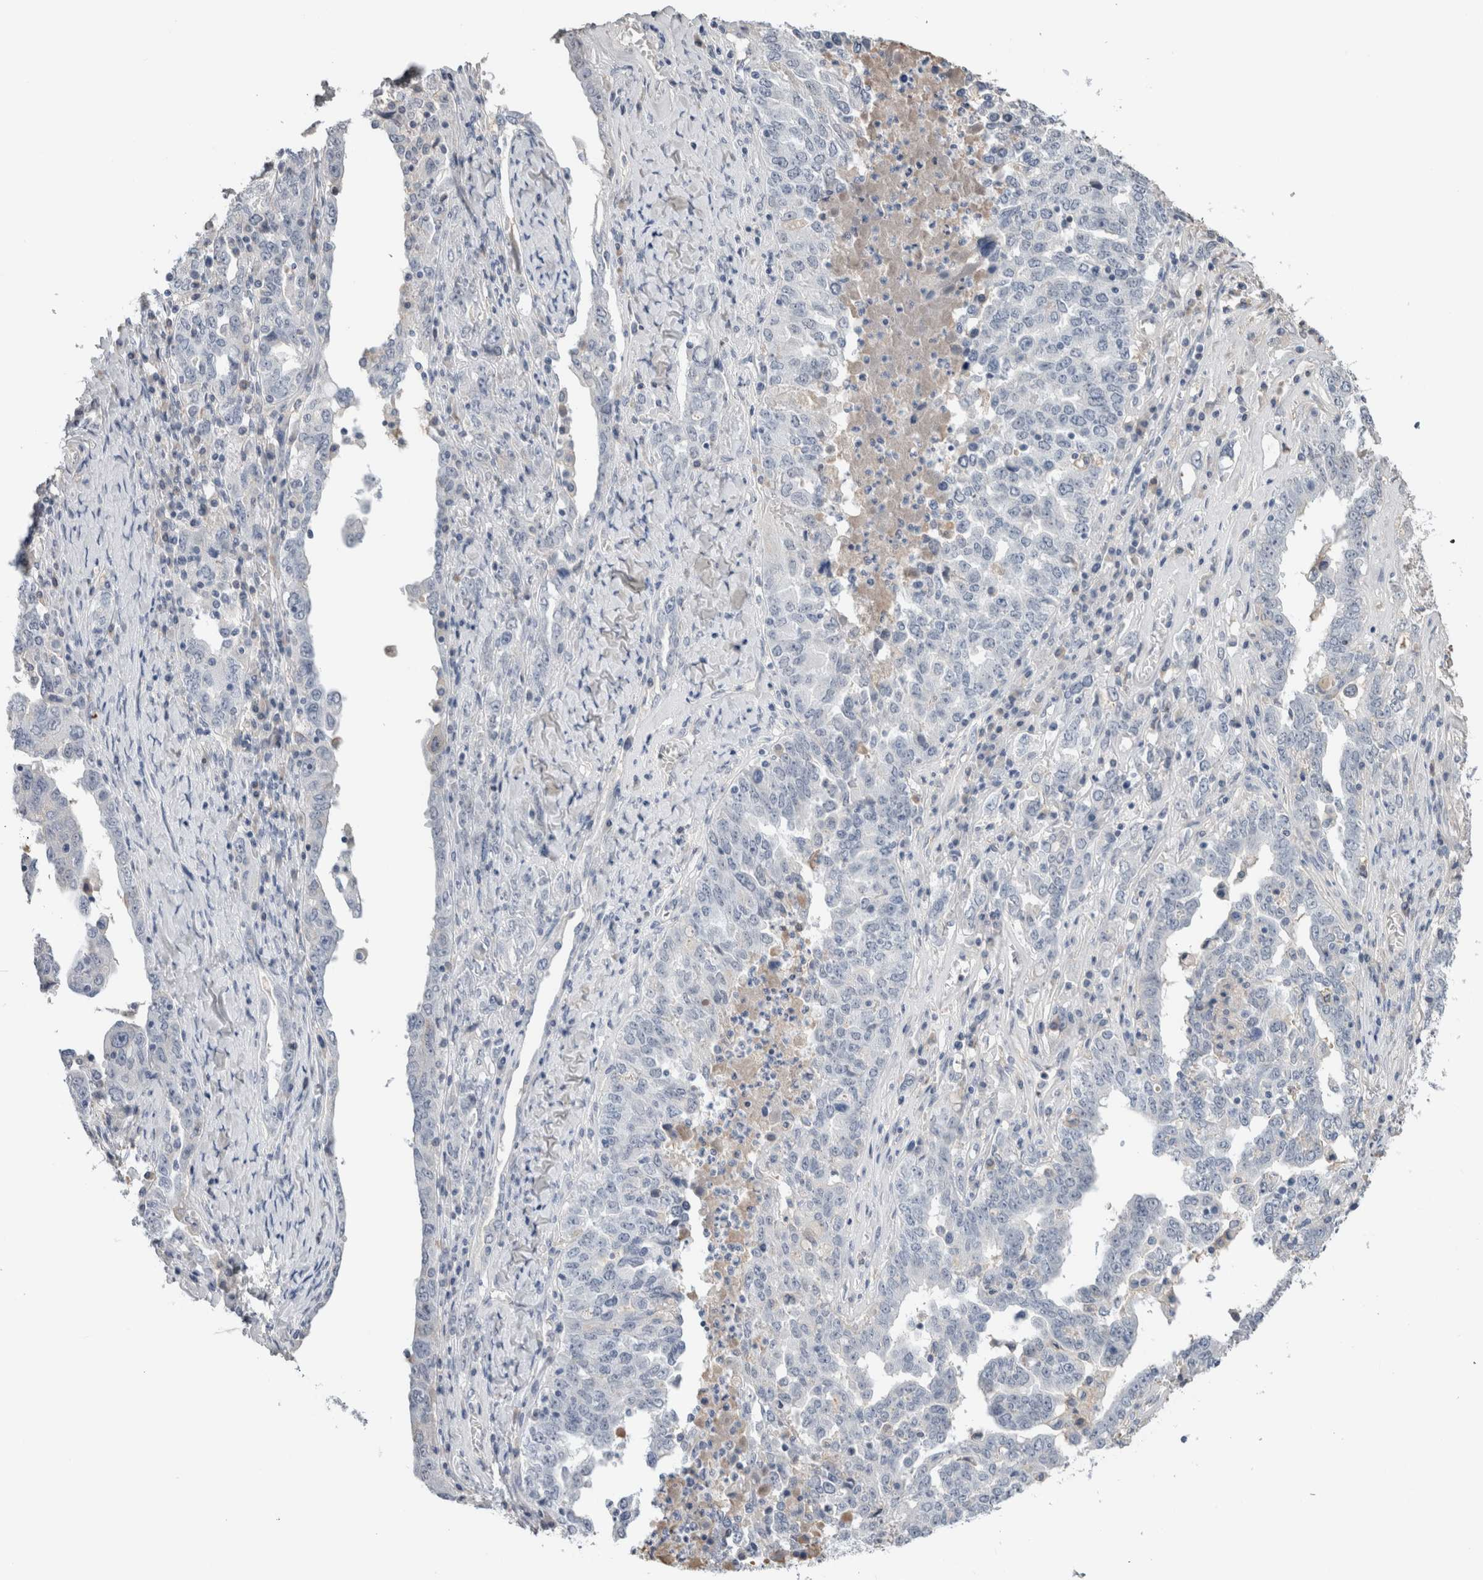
{"staining": {"intensity": "negative", "quantity": "none", "location": "none"}, "tissue": "ovarian cancer", "cell_type": "Tumor cells", "image_type": "cancer", "snomed": [{"axis": "morphology", "description": "Carcinoma, endometroid"}, {"axis": "topography", "description": "Ovary"}], "caption": "The photomicrograph displays no significant staining in tumor cells of ovarian endometroid carcinoma.", "gene": "FABP4", "patient": {"sex": "female", "age": 62}}